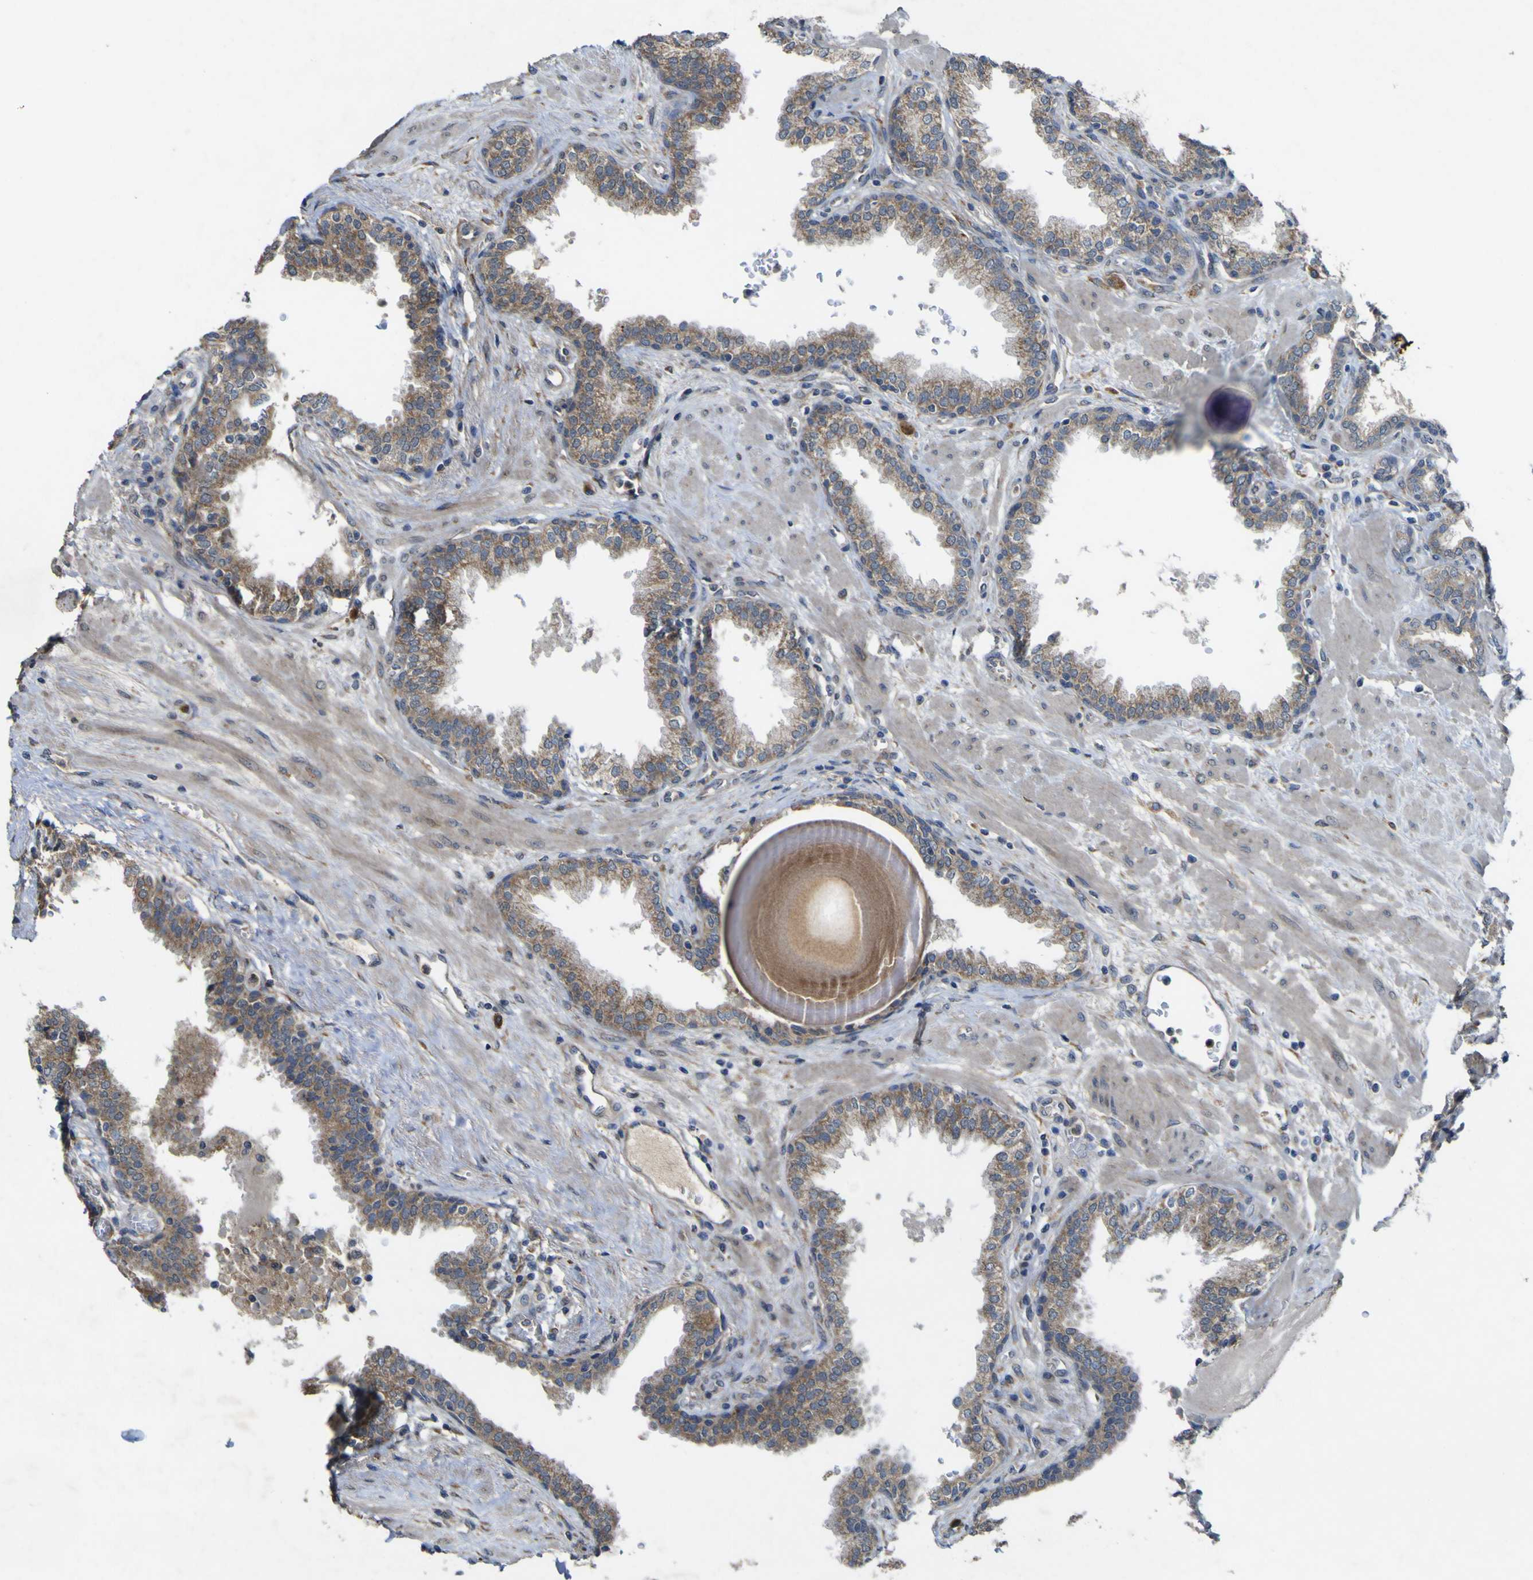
{"staining": {"intensity": "weak", "quantity": ">75%", "location": "cytoplasmic/membranous"}, "tissue": "prostate", "cell_type": "Glandular cells", "image_type": "normal", "snomed": [{"axis": "morphology", "description": "Normal tissue, NOS"}, {"axis": "topography", "description": "Prostate"}], "caption": "Human prostate stained for a protein (brown) shows weak cytoplasmic/membranous positive positivity in about >75% of glandular cells.", "gene": "IRAK2", "patient": {"sex": "male", "age": 51}}